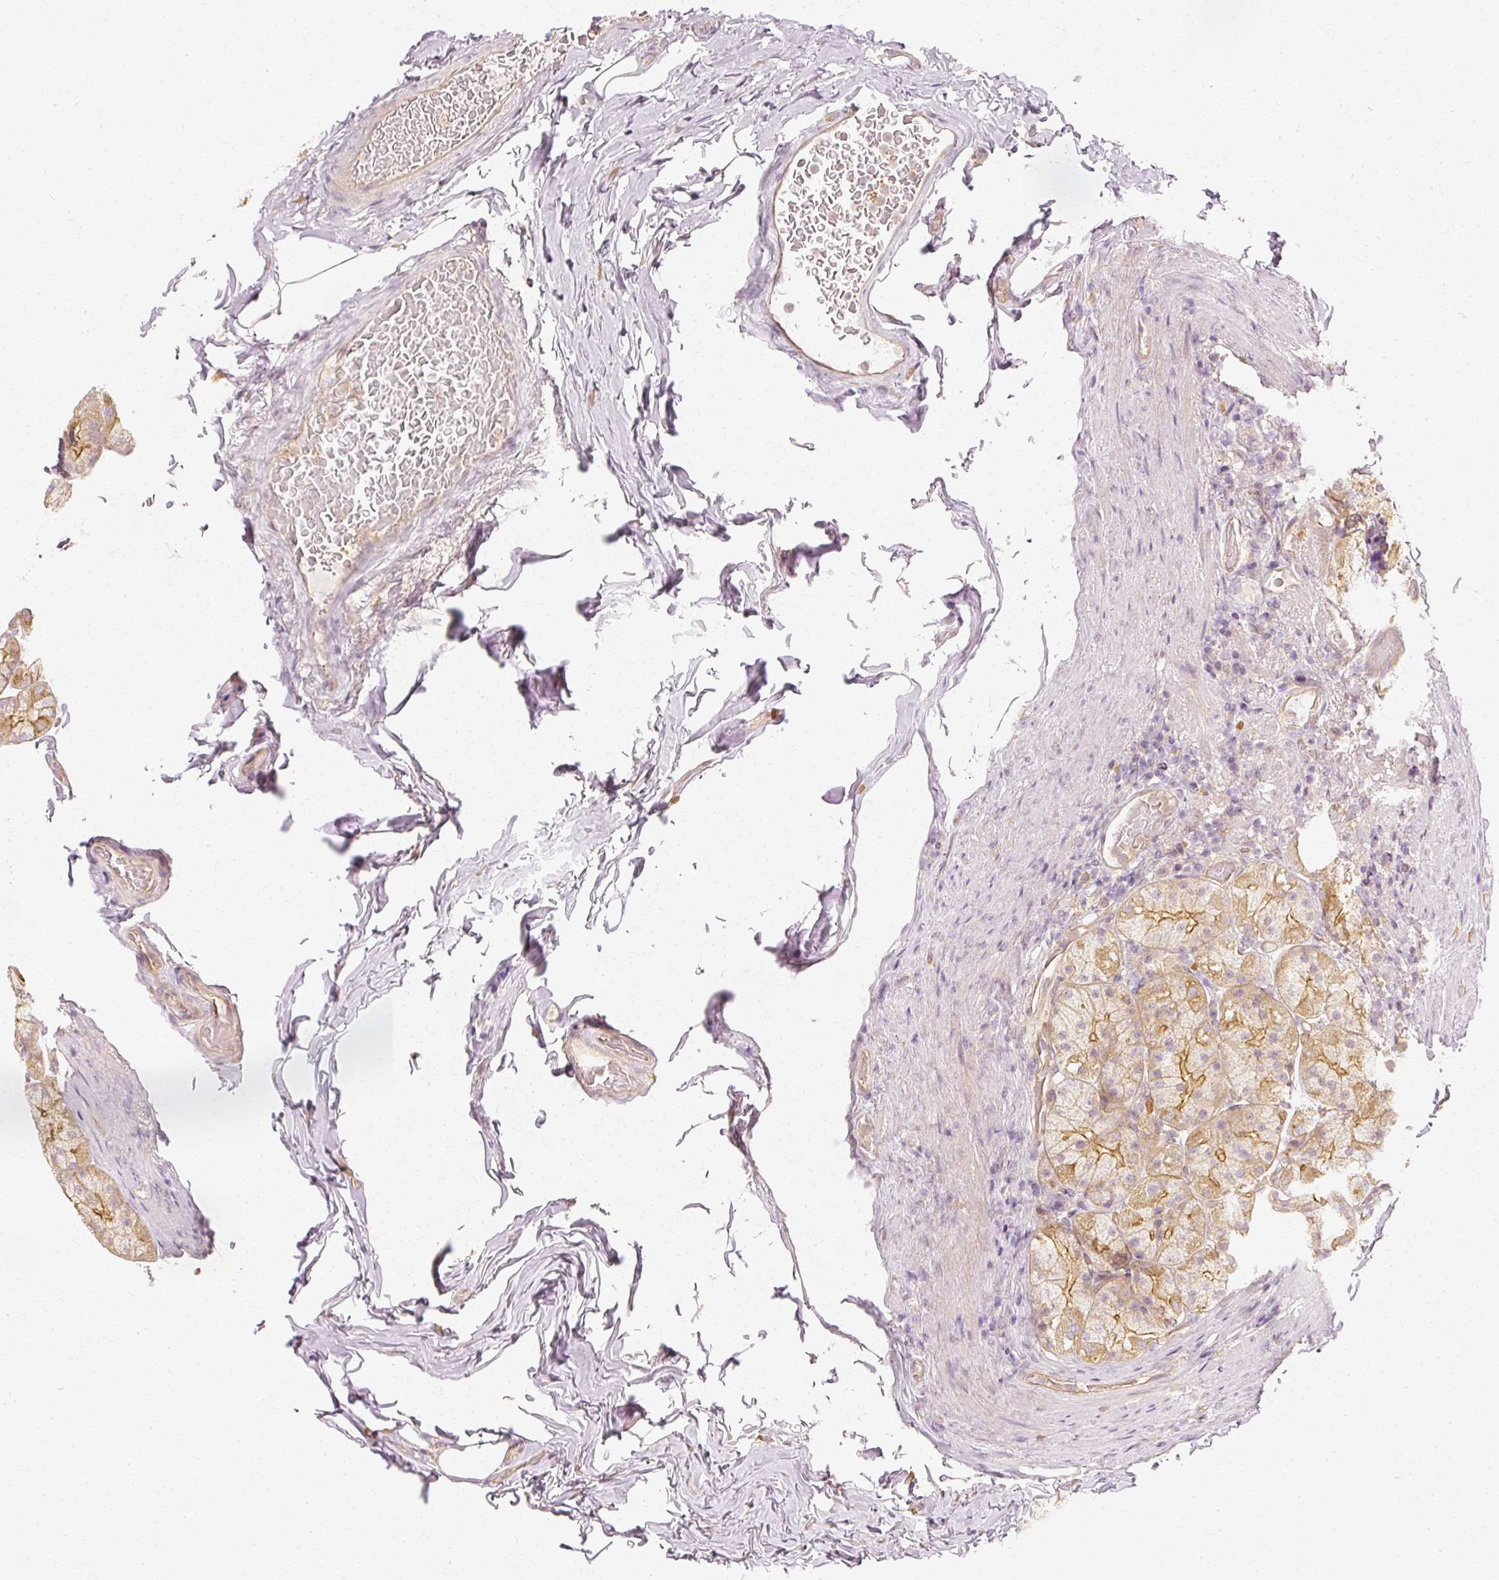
{"staining": {"intensity": "moderate", "quantity": "25%-75%", "location": "cytoplasmic/membranous"}, "tissue": "stomach", "cell_type": "Glandular cells", "image_type": "normal", "snomed": [{"axis": "morphology", "description": "Normal tissue, NOS"}, {"axis": "topography", "description": "Stomach, upper"}, {"axis": "topography", "description": "Stomach"}], "caption": "Immunohistochemistry (IHC) micrograph of unremarkable stomach: stomach stained using IHC exhibits medium levels of moderate protein expression localized specifically in the cytoplasmic/membranous of glandular cells, appearing as a cytoplasmic/membranous brown color.", "gene": "GNAQ", "patient": {"sex": "male", "age": 68}}